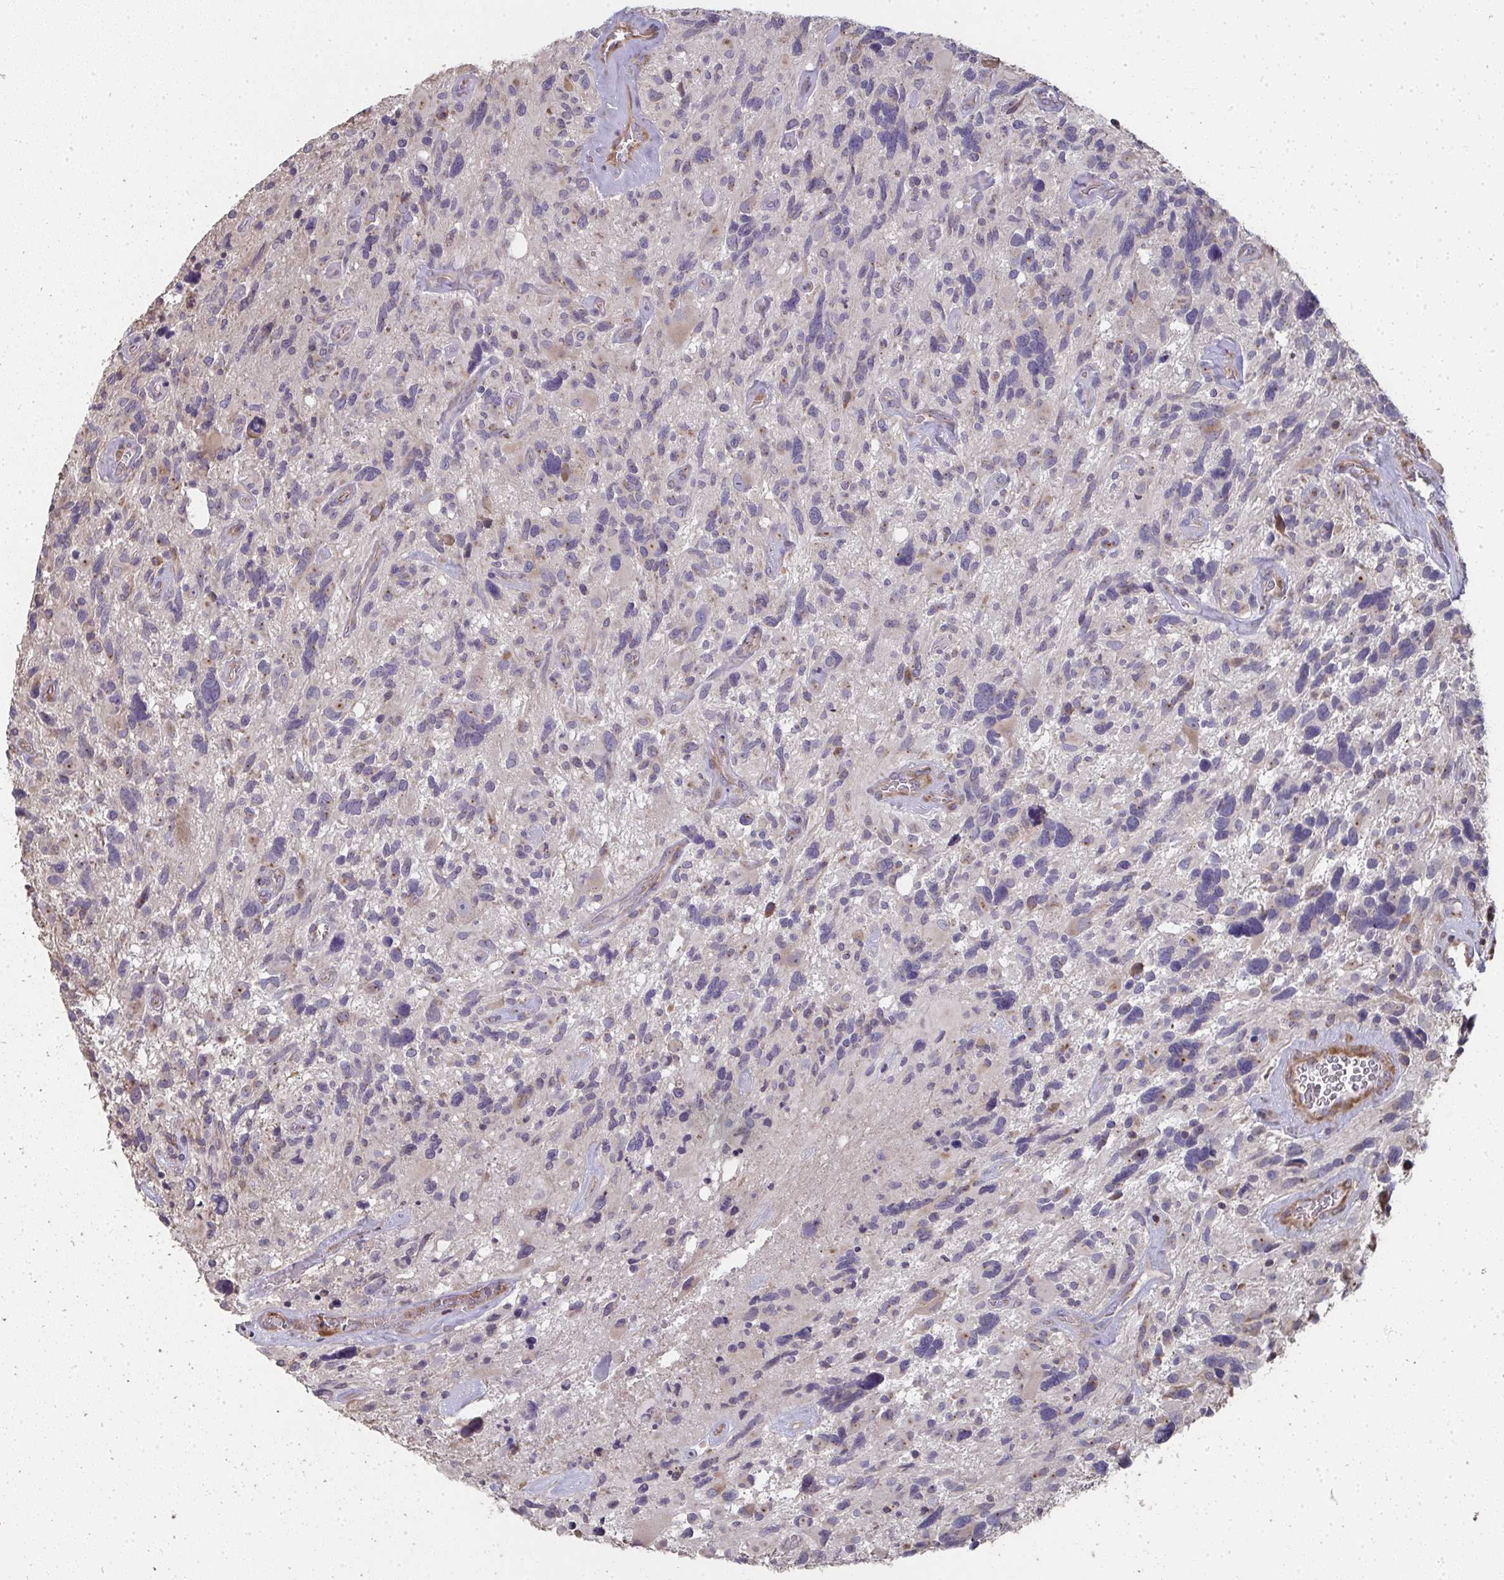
{"staining": {"intensity": "weak", "quantity": "<25%", "location": "cytoplasmic/membranous"}, "tissue": "glioma", "cell_type": "Tumor cells", "image_type": "cancer", "snomed": [{"axis": "morphology", "description": "Glioma, malignant, High grade"}, {"axis": "topography", "description": "Brain"}], "caption": "The image exhibits no significant positivity in tumor cells of glioma.", "gene": "ZFYVE28", "patient": {"sex": "male", "age": 49}}